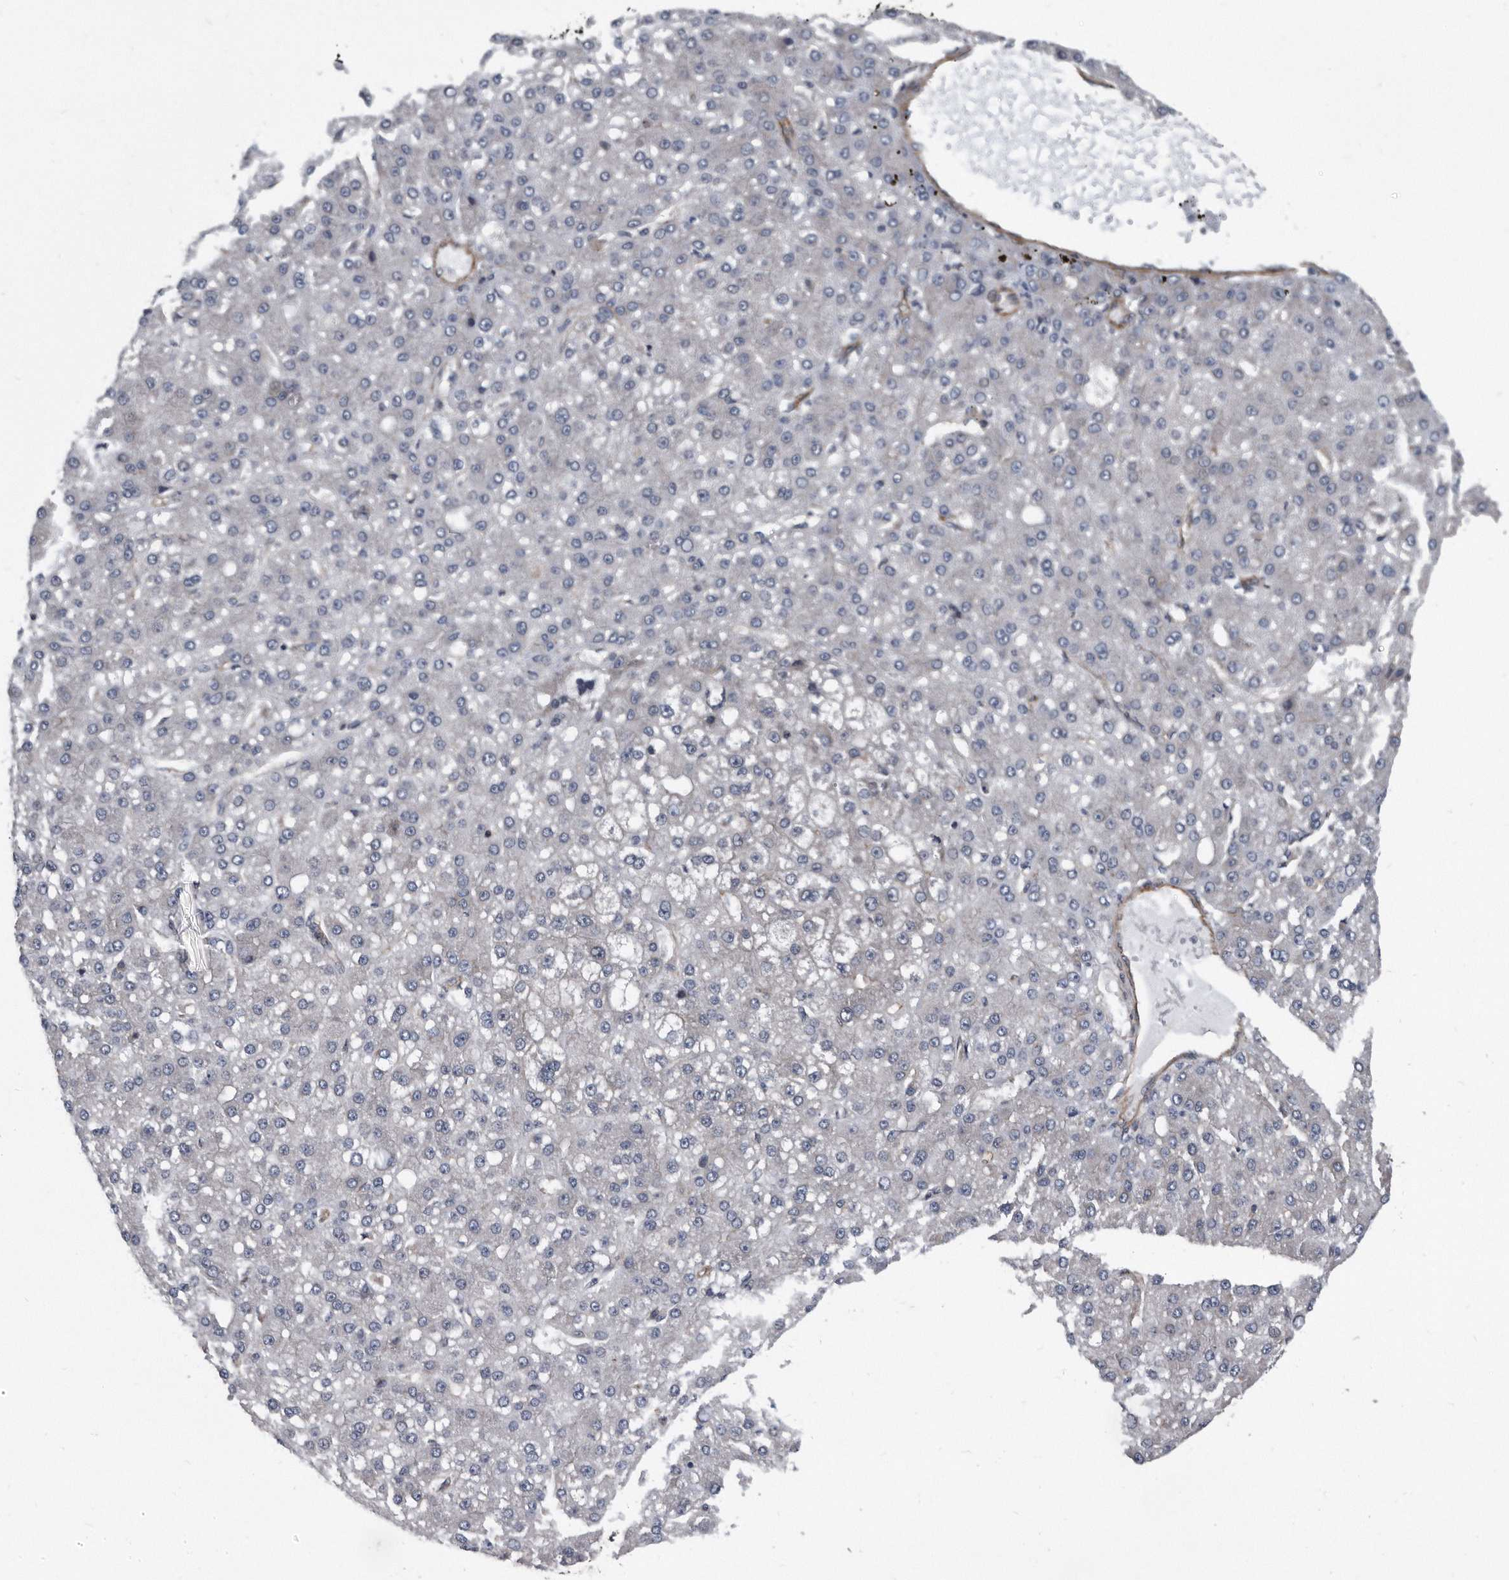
{"staining": {"intensity": "negative", "quantity": "none", "location": "none"}, "tissue": "liver cancer", "cell_type": "Tumor cells", "image_type": "cancer", "snomed": [{"axis": "morphology", "description": "Carcinoma, Hepatocellular, NOS"}, {"axis": "topography", "description": "Liver"}], "caption": "Human hepatocellular carcinoma (liver) stained for a protein using immunohistochemistry demonstrates no expression in tumor cells.", "gene": "ARMCX1", "patient": {"sex": "male", "age": 67}}